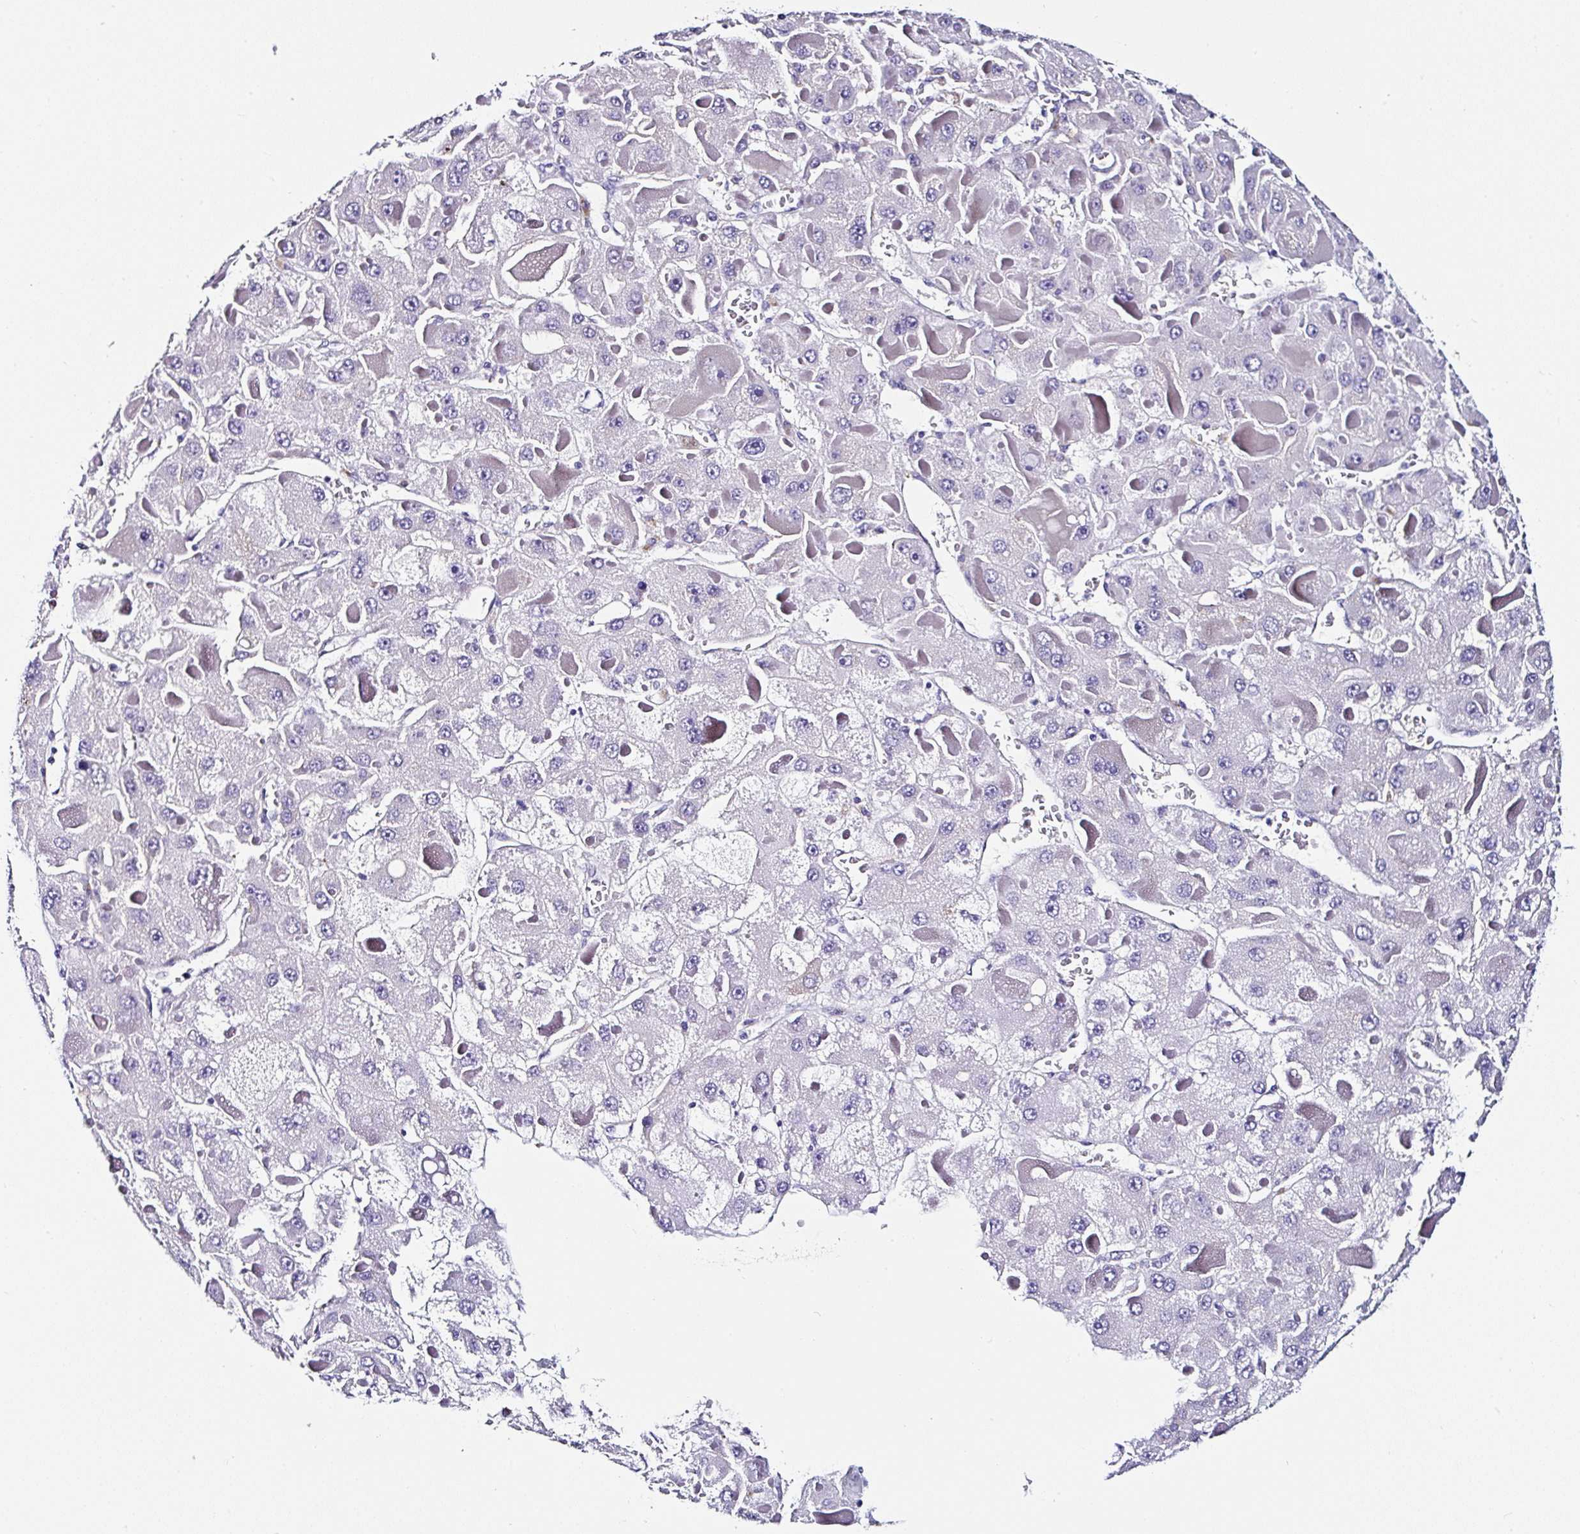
{"staining": {"intensity": "negative", "quantity": "none", "location": "none"}, "tissue": "liver cancer", "cell_type": "Tumor cells", "image_type": "cancer", "snomed": [{"axis": "morphology", "description": "Carcinoma, Hepatocellular, NOS"}, {"axis": "topography", "description": "Liver"}], "caption": "An image of liver cancer stained for a protein exhibits no brown staining in tumor cells.", "gene": "TMPRSS11E", "patient": {"sex": "female", "age": 73}}